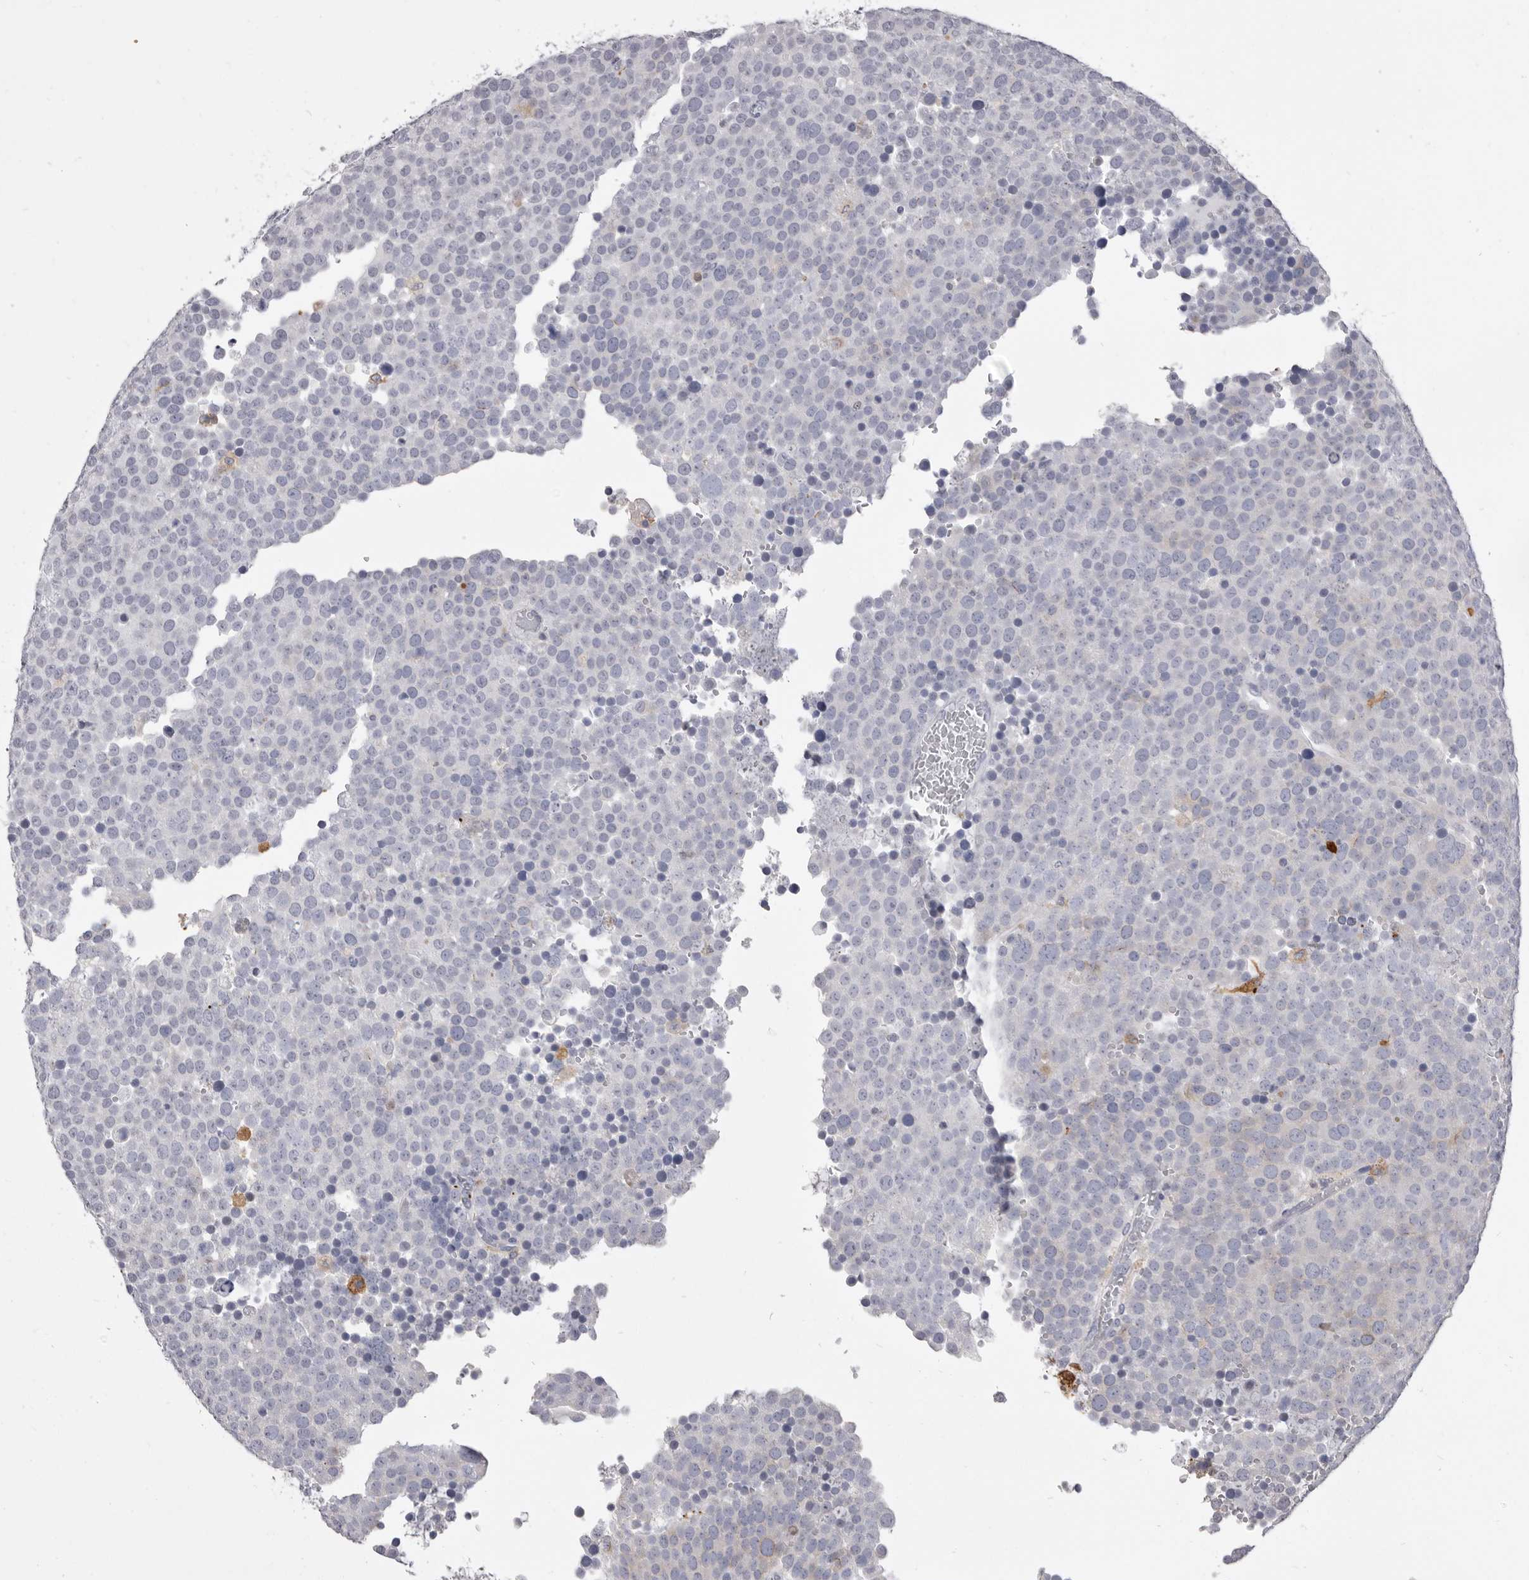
{"staining": {"intensity": "negative", "quantity": "none", "location": "none"}, "tissue": "testis cancer", "cell_type": "Tumor cells", "image_type": "cancer", "snomed": [{"axis": "morphology", "description": "Seminoma, NOS"}, {"axis": "topography", "description": "Testis"}], "caption": "There is no significant expression in tumor cells of seminoma (testis).", "gene": "VPS45", "patient": {"sex": "male", "age": 71}}